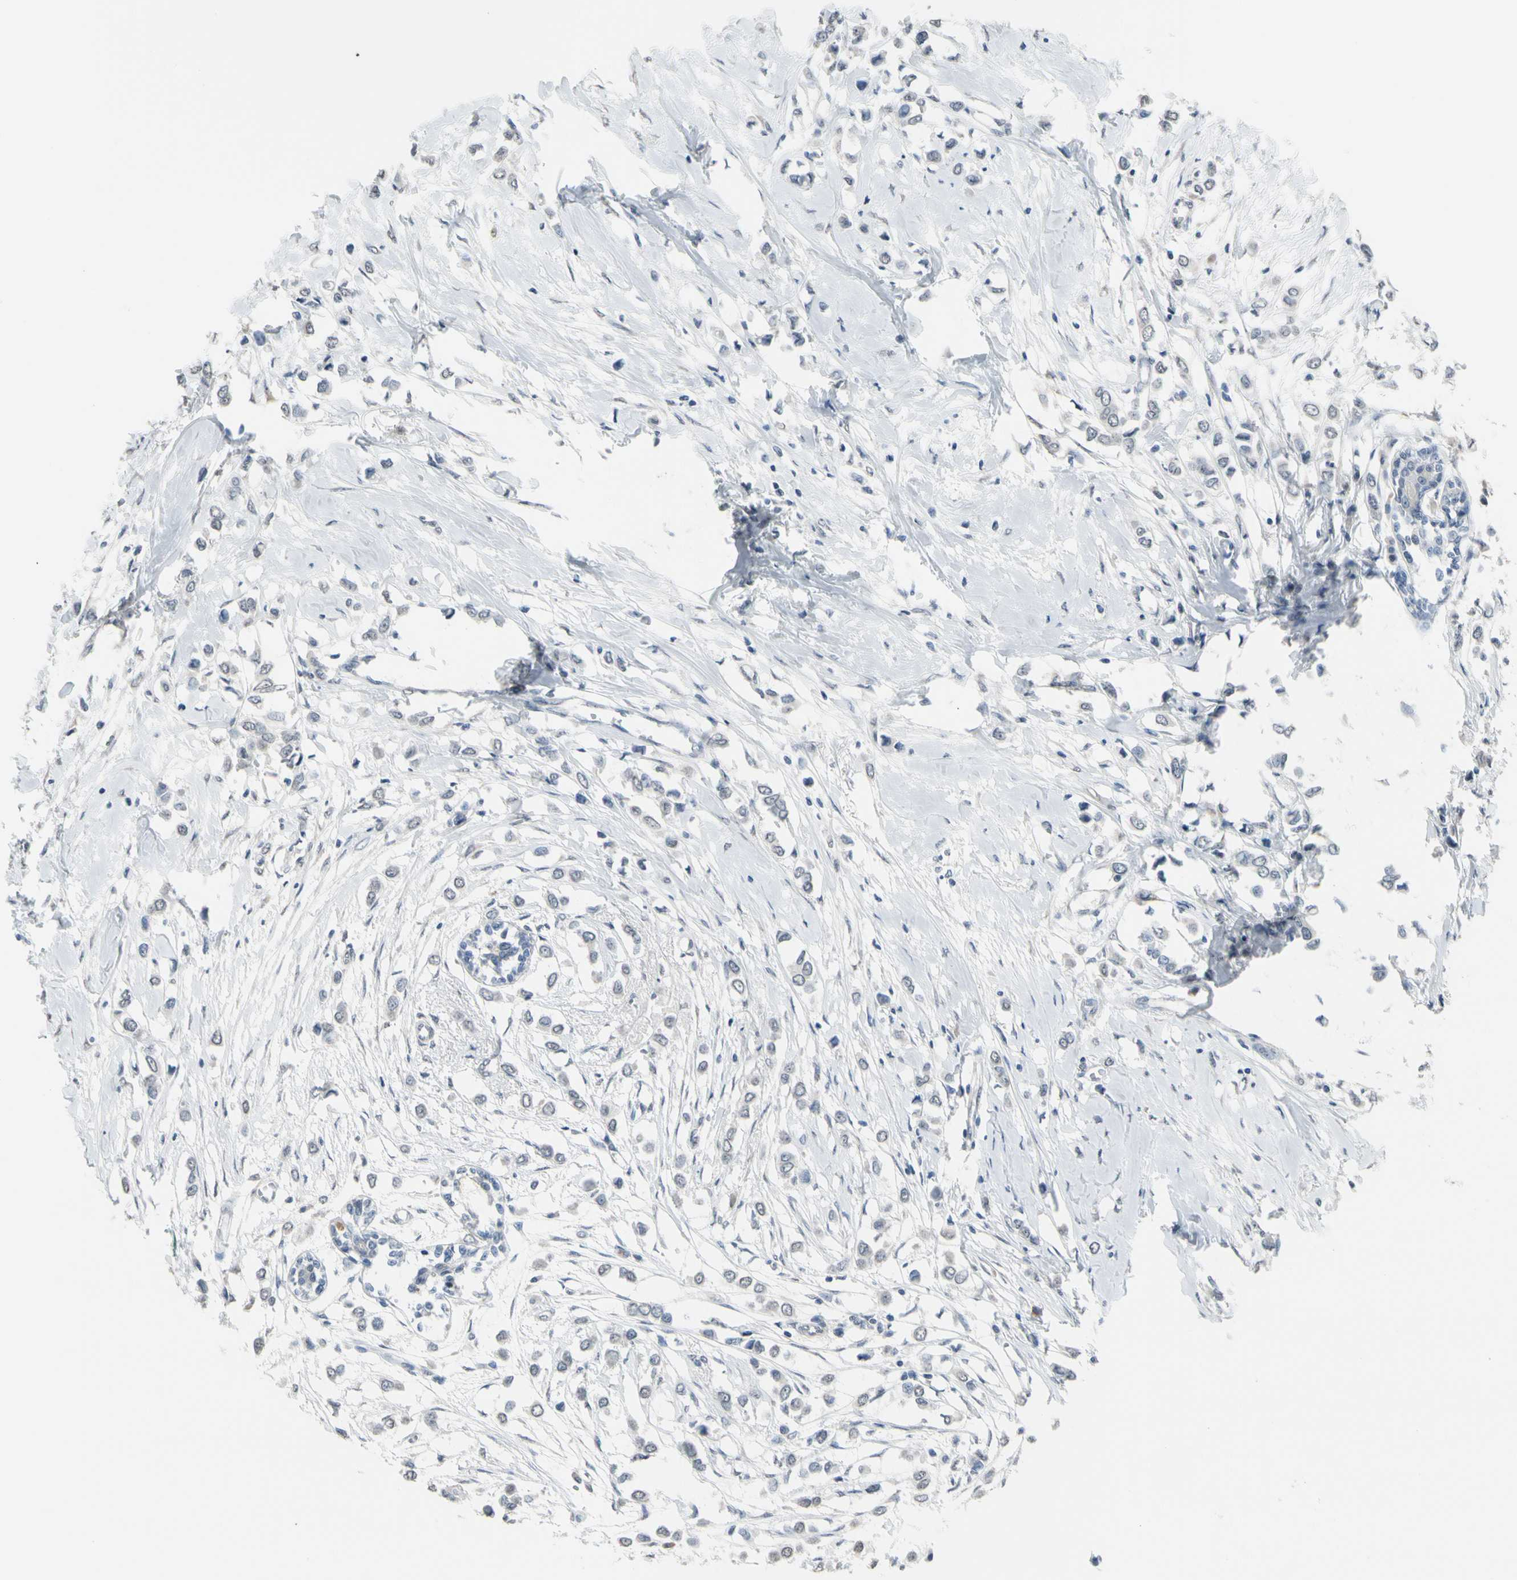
{"staining": {"intensity": "negative", "quantity": "none", "location": "none"}, "tissue": "breast cancer", "cell_type": "Tumor cells", "image_type": "cancer", "snomed": [{"axis": "morphology", "description": "Lobular carcinoma"}, {"axis": "topography", "description": "Breast"}], "caption": "The photomicrograph reveals no staining of tumor cells in lobular carcinoma (breast).", "gene": "SV2A", "patient": {"sex": "female", "age": 51}}